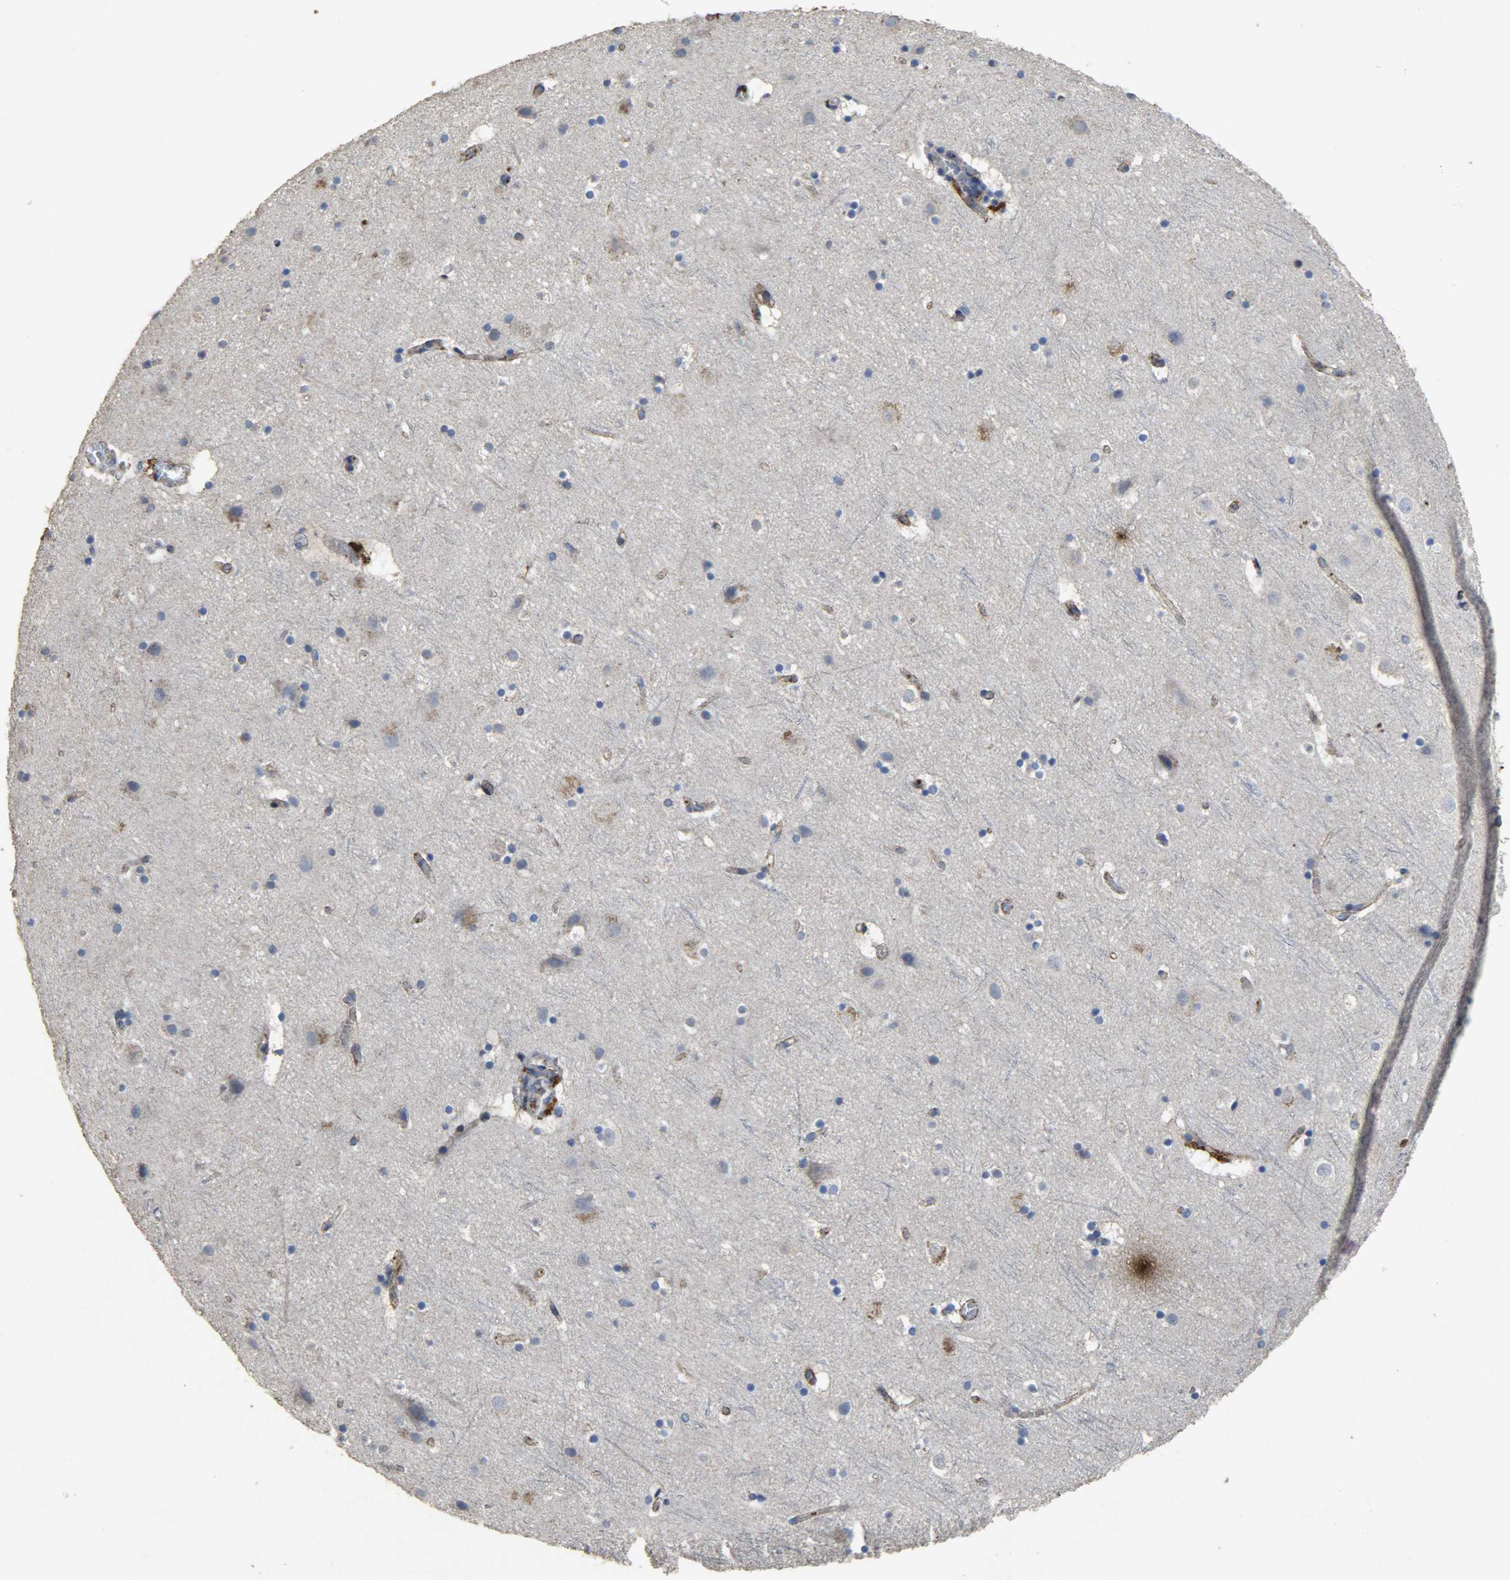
{"staining": {"intensity": "weak", "quantity": ">75%", "location": "cytoplasmic/membranous"}, "tissue": "cerebral cortex", "cell_type": "Endothelial cells", "image_type": "normal", "snomed": [{"axis": "morphology", "description": "Normal tissue, NOS"}, {"axis": "topography", "description": "Cerebral cortex"}], "caption": "The histopathology image shows staining of normal cerebral cortex, revealing weak cytoplasmic/membranous protein expression (brown color) within endothelial cells.", "gene": "TPM4", "patient": {"sex": "male", "age": 45}}